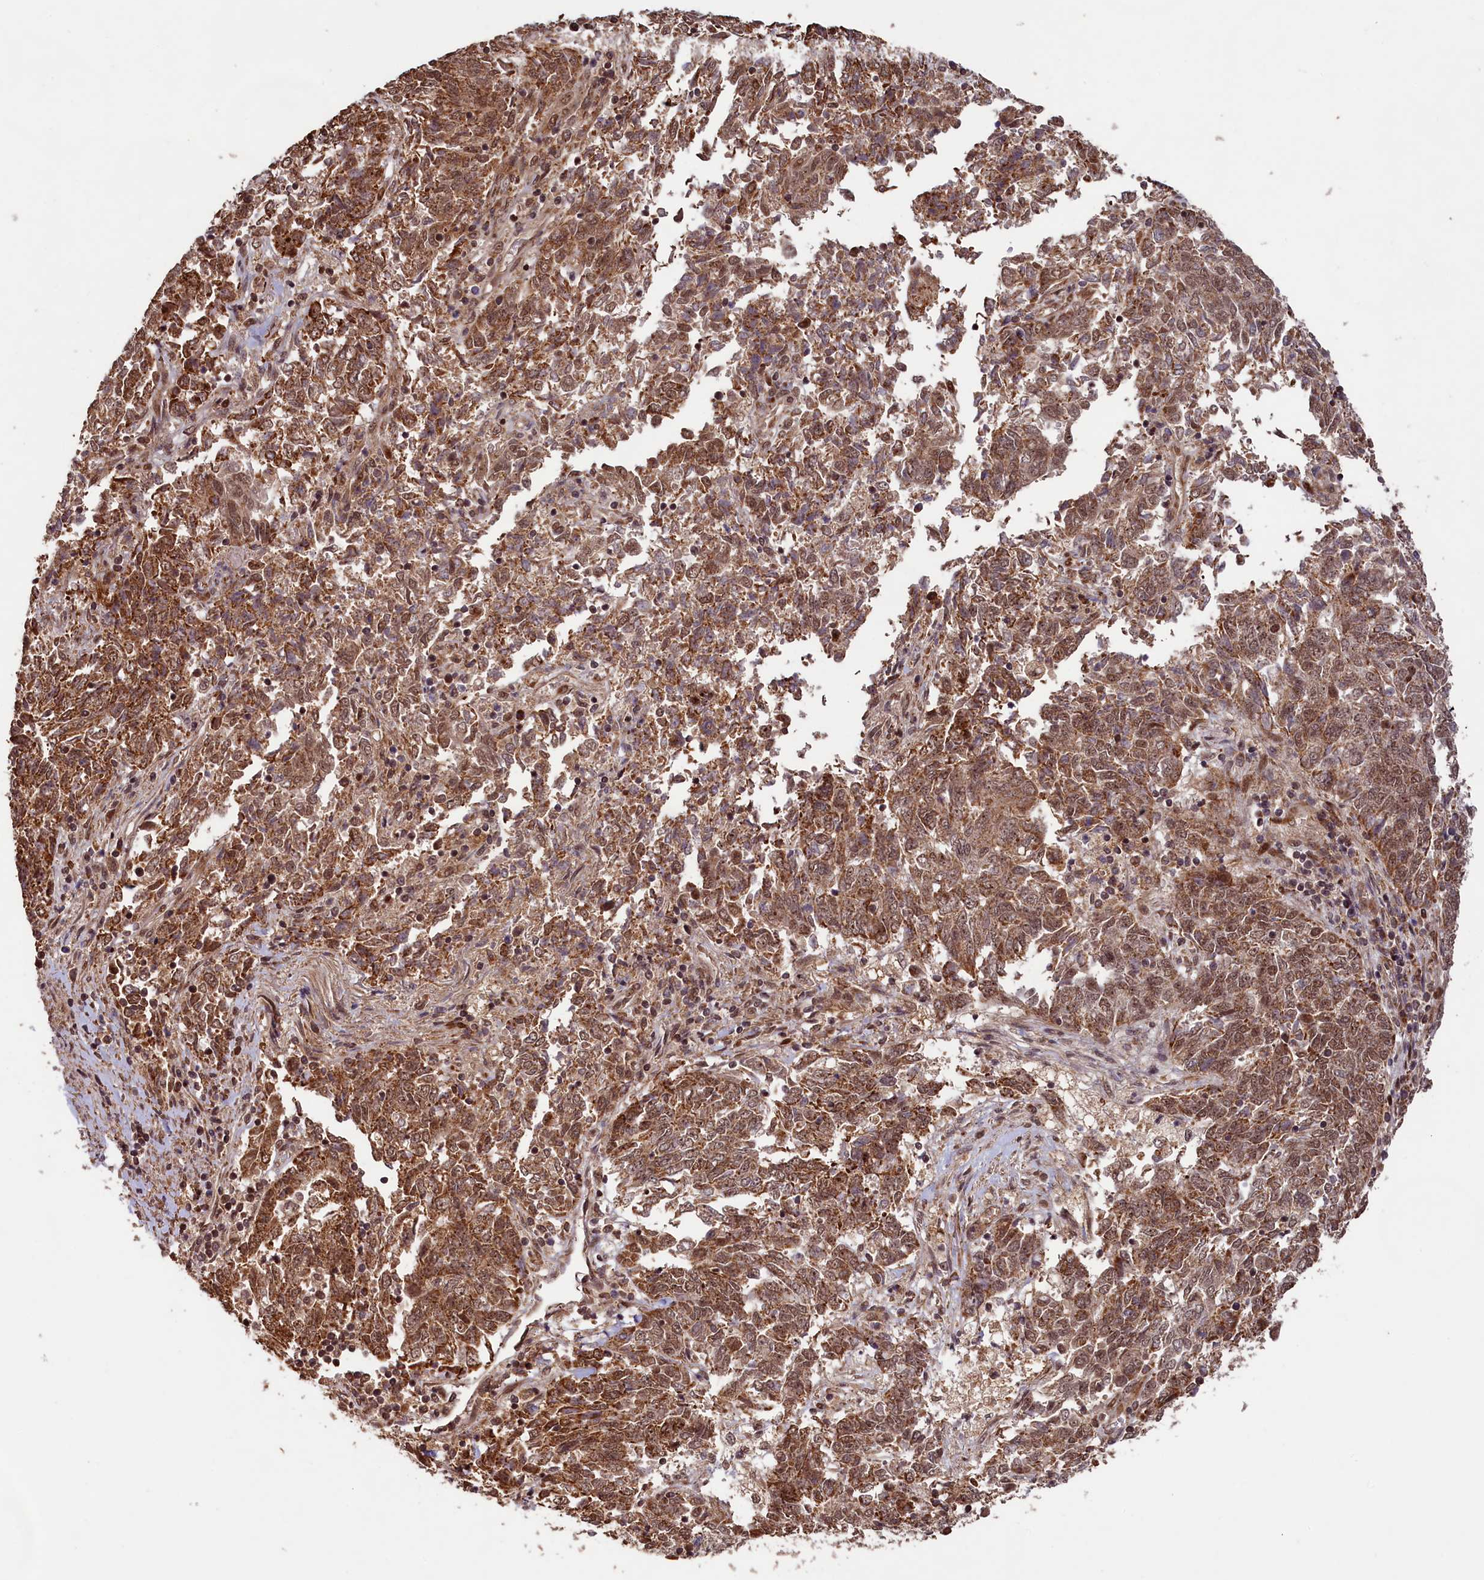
{"staining": {"intensity": "moderate", "quantity": ">75%", "location": "cytoplasmic/membranous,nuclear"}, "tissue": "endometrial cancer", "cell_type": "Tumor cells", "image_type": "cancer", "snomed": [{"axis": "morphology", "description": "Adenocarcinoma, NOS"}, {"axis": "topography", "description": "Endometrium"}], "caption": "A brown stain shows moderate cytoplasmic/membranous and nuclear expression of a protein in adenocarcinoma (endometrial) tumor cells. The staining was performed using DAB to visualize the protein expression in brown, while the nuclei were stained in blue with hematoxylin (Magnification: 20x).", "gene": "SHPRH", "patient": {"sex": "female", "age": 80}}